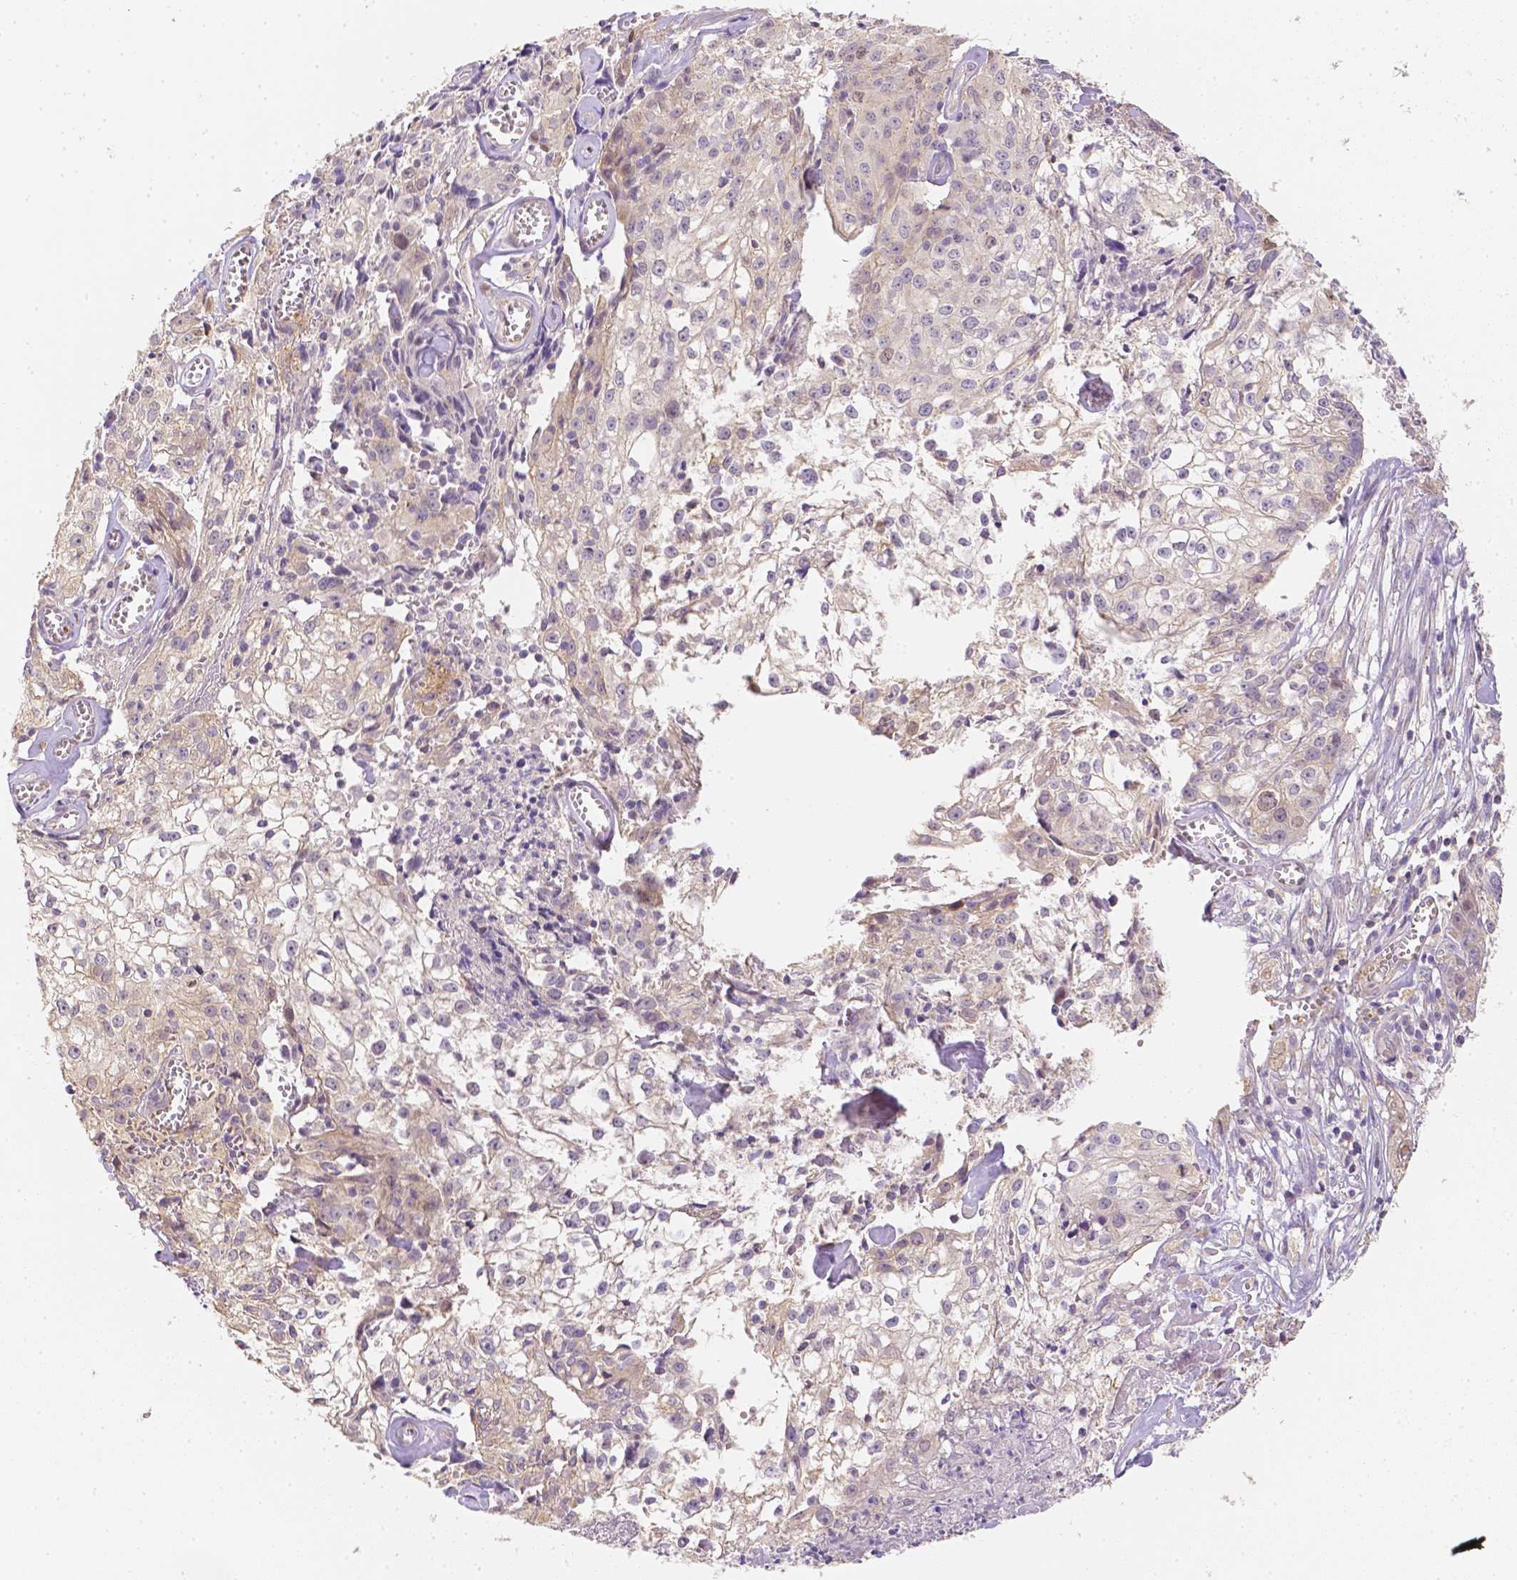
{"staining": {"intensity": "negative", "quantity": "none", "location": "none"}, "tissue": "cervical cancer", "cell_type": "Tumor cells", "image_type": "cancer", "snomed": [{"axis": "morphology", "description": "Squamous cell carcinoma, NOS"}, {"axis": "topography", "description": "Cervix"}], "caption": "Human cervical squamous cell carcinoma stained for a protein using immunohistochemistry exhibits no expression in tumor cells.", "gene": "C10orf67", "patient": {"sex": "female", "age": 85}}